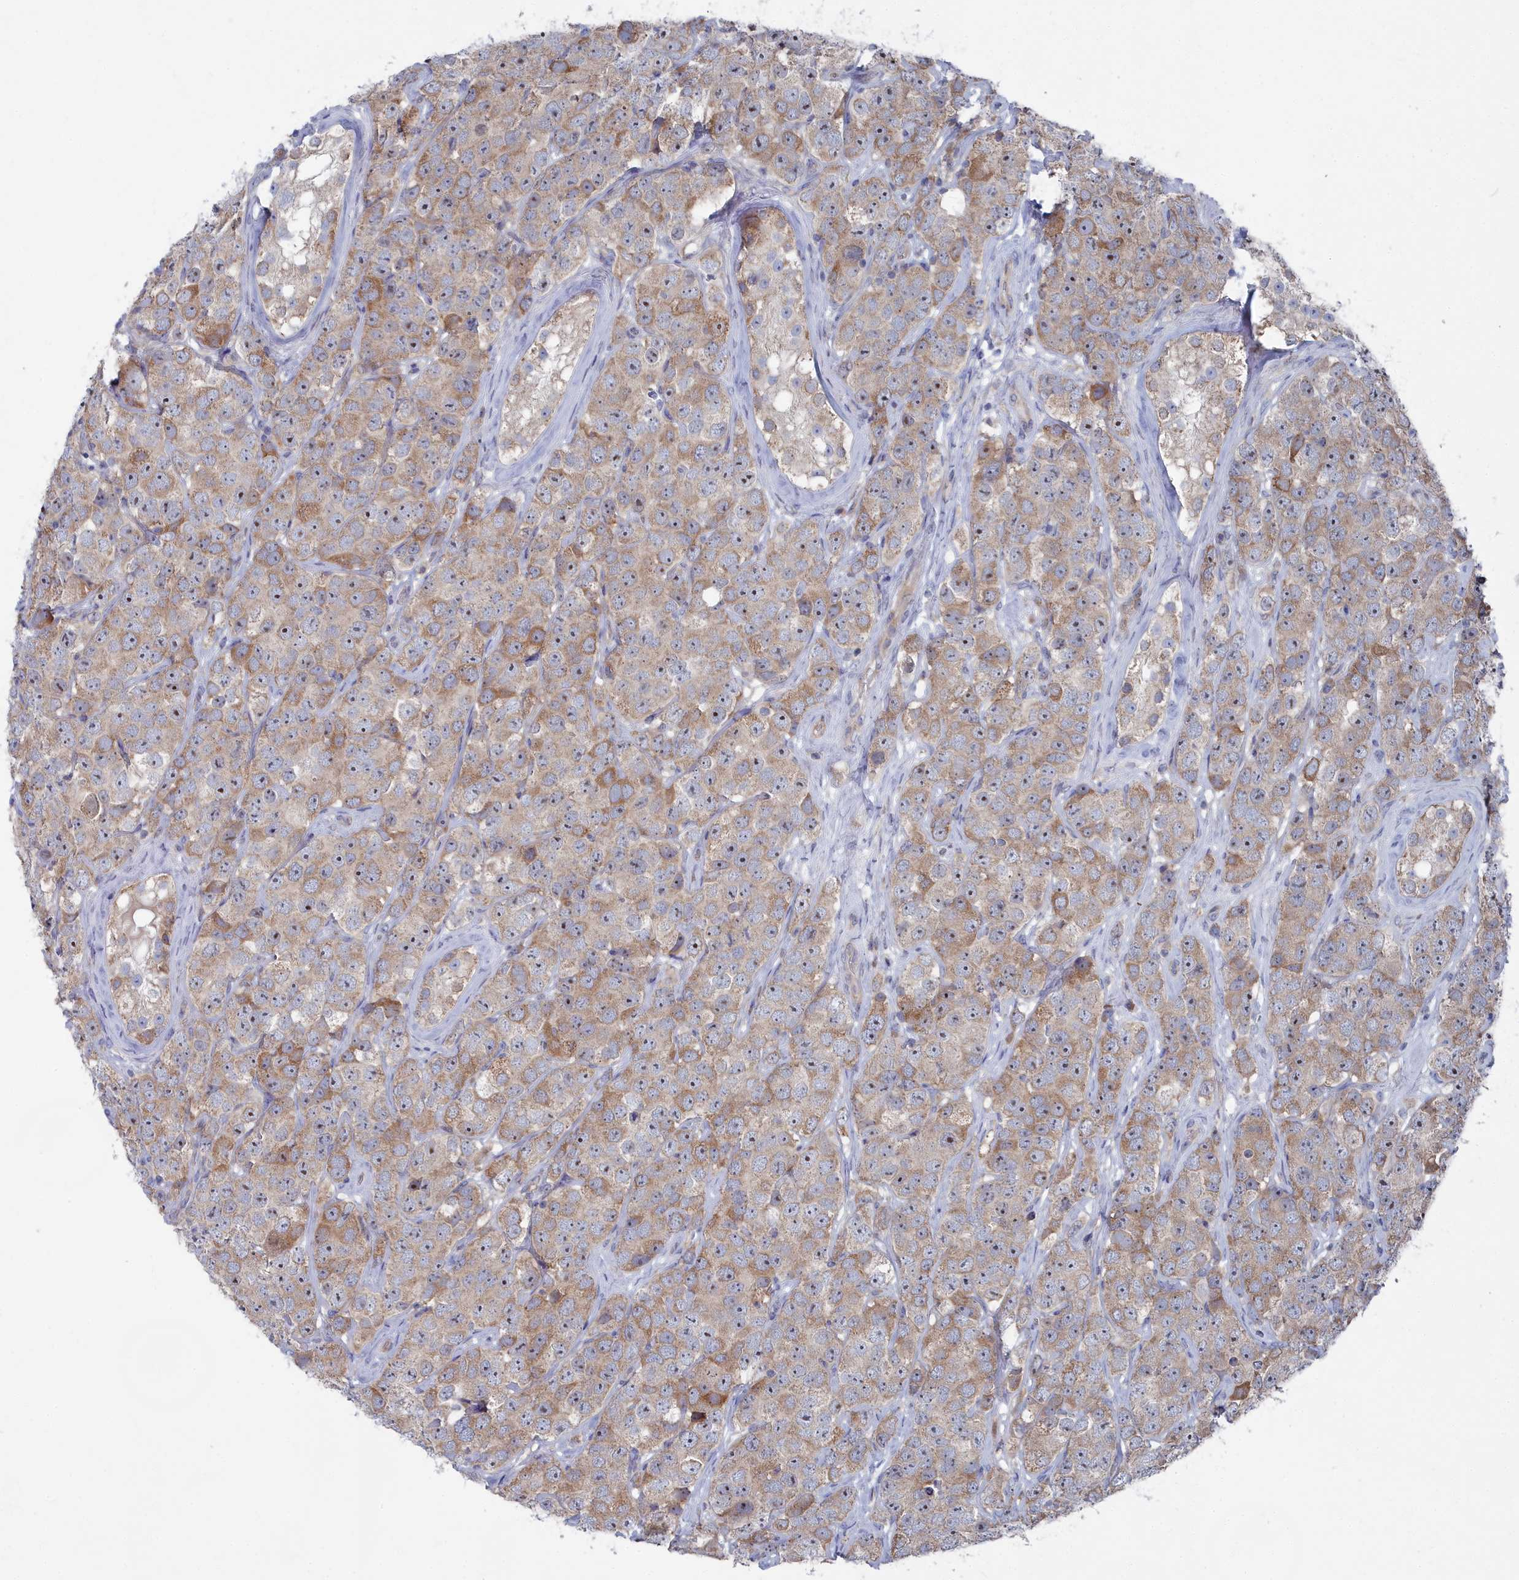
{"staining": {"intensity": "moderate", "quantity": "25%-75%", "location": "cytoplasmic/membranous"}, "tissue": "testis cancer", "cell_type": "Tumor cells", "image_type": "cancer", "snomed": [{"axis": "morphology", "description": "Seminoma, NOS"}, {"axis": "topography", "description": "Testis"}], "caption": "Testis seminoma stained with a protein marker demonstrates moderate staining in tumor cells.", "gene": "CCDC149", "patient": {"sex": "male", "age": 28}}